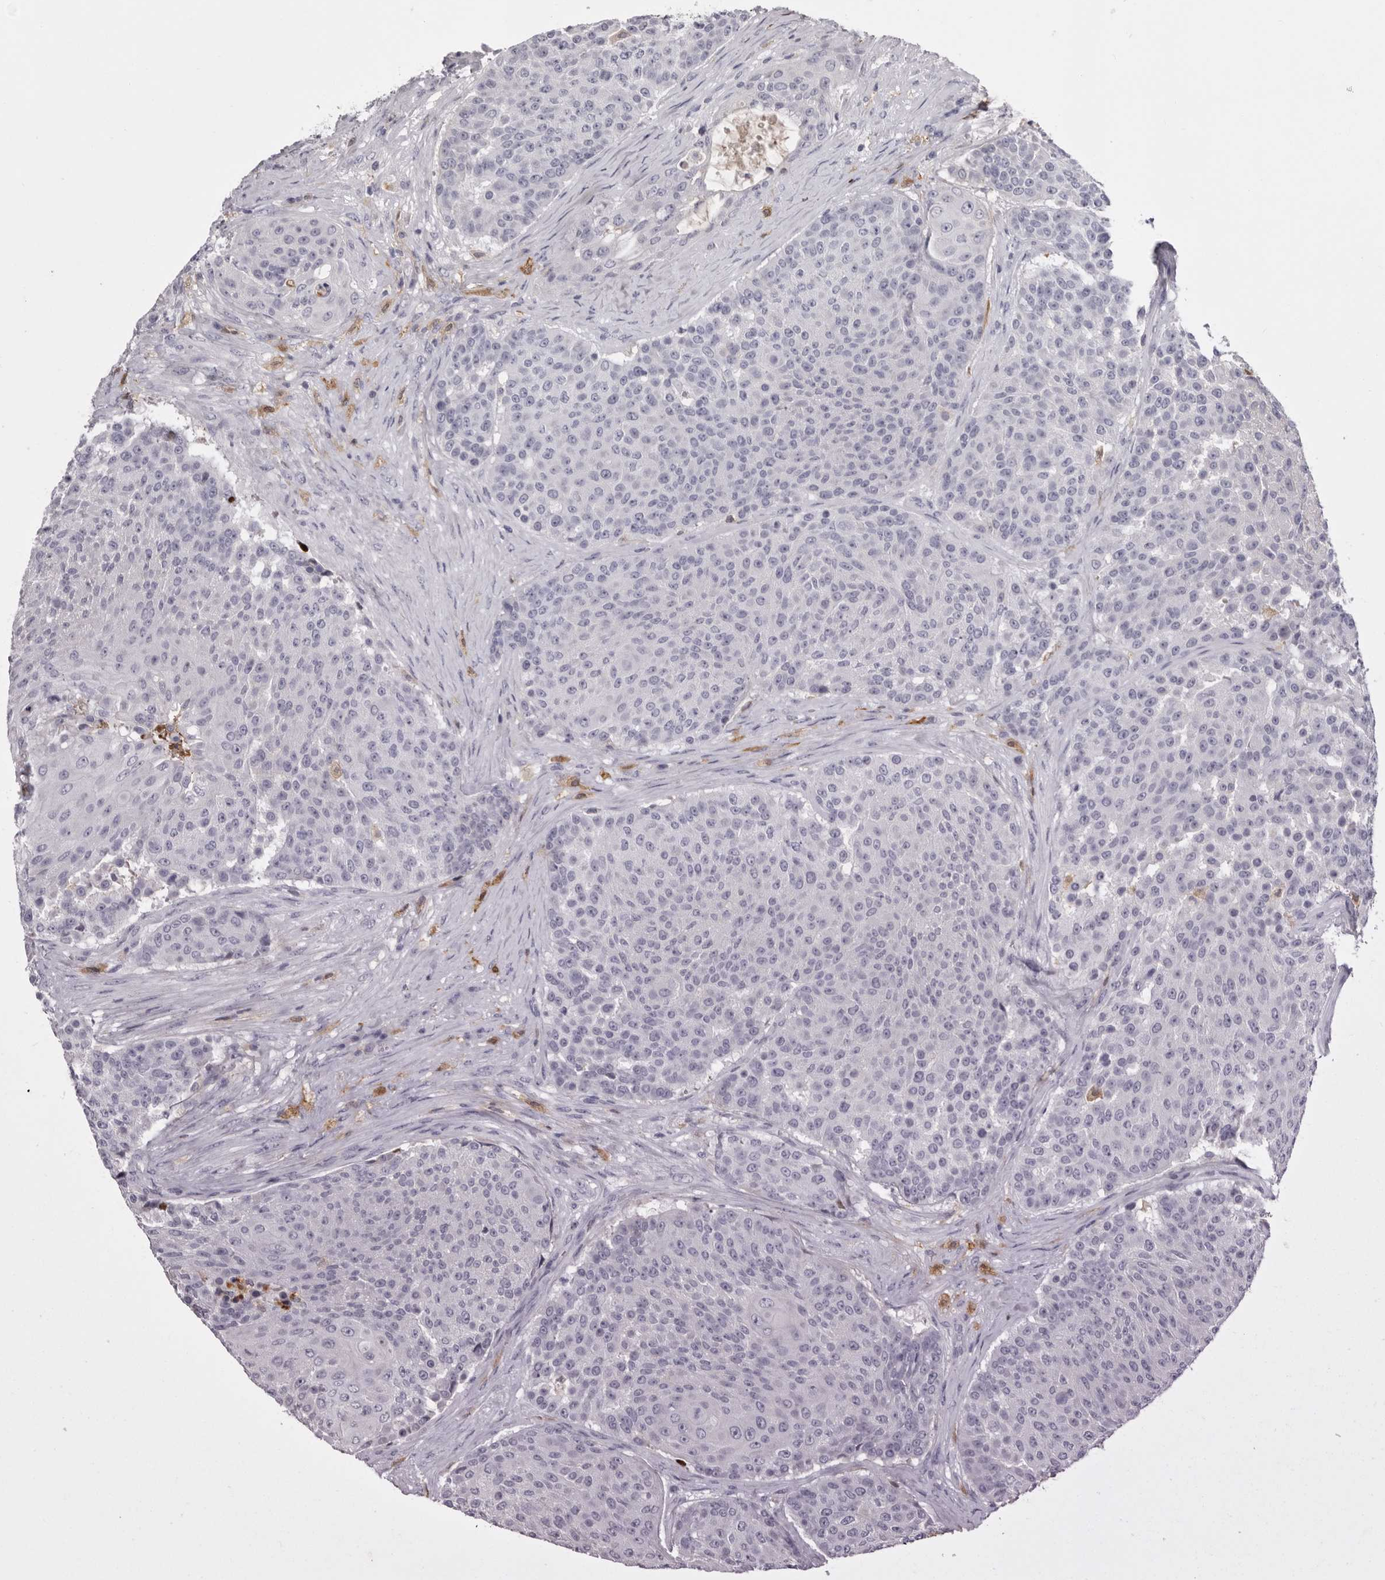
{"staining": {"intensity": "negative", "quantity": "none", "location": "none"}, "tissue": "urothelial cancer", "cell_type": "Tumor cells", "image_type": "cancer", "snomed": [{"axis": "morphology", "description": "Urothelial carcinoma, High grade"}, {"axis": "topography", "description": "Urinary bladder"}], "caption": "IHC photomicrograph of urothelial cancer stained for a protein (brown), which reveals no positivity in tumor cells.", "gene": "KLHL38", "patient": {"sex": "female", "age": 63}}